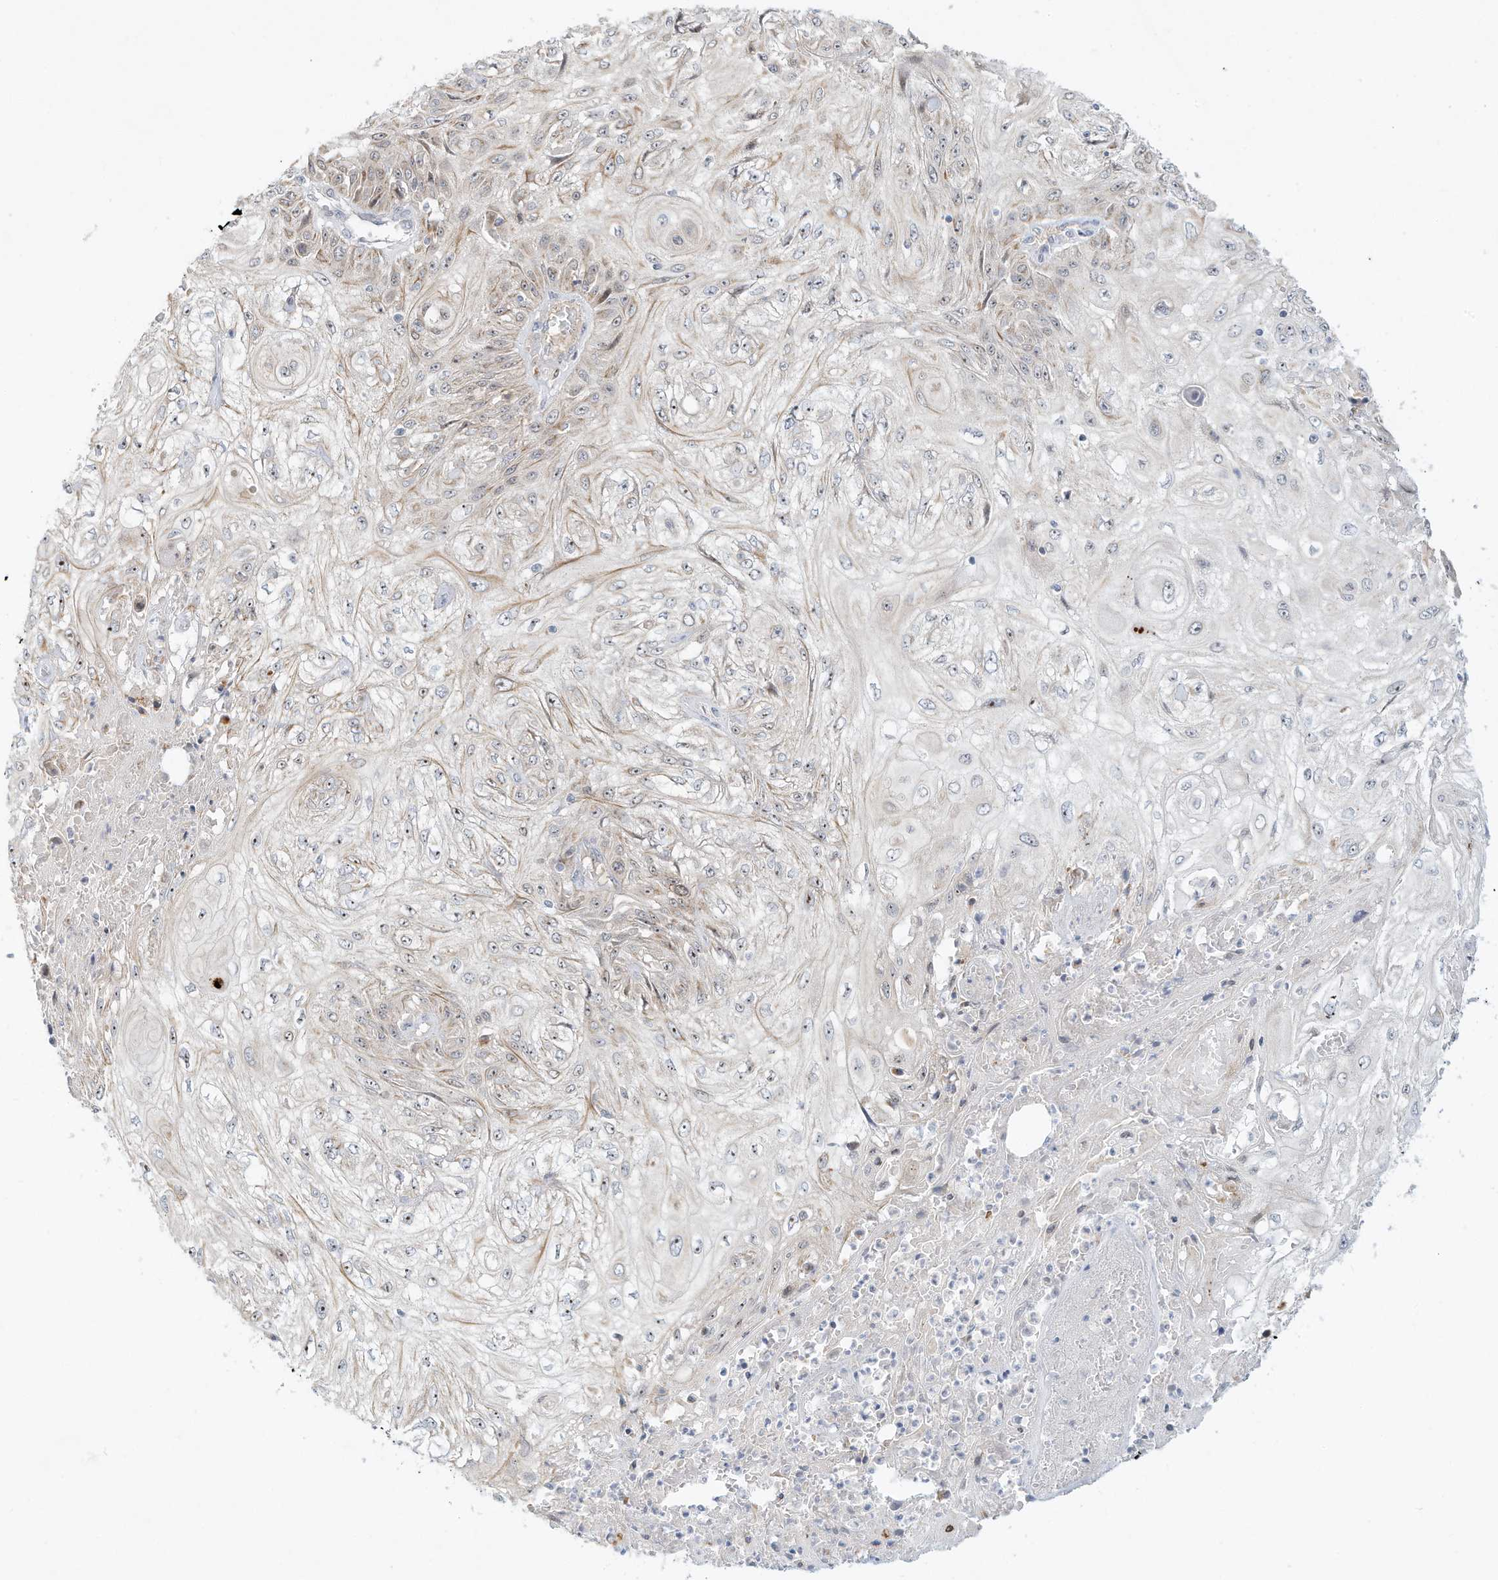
{"staining": {"intensity": "weak", "quantity": "<25%", "location": "cytoplasmic/membranous,nuclear"}, "tissue": "skin cancer", "cell_type": "Tumor cells", "image_type": "cancer", "snomed": [{"axis": "morphology", "description": "Squamous cell carcinoma, NOS"}, {"axis": "morphology", "description": "Squamous cell carcinoma, metastatic, NOS"}, {"axis": "topography", "description": "Skin"}, {"axis": "topography", "description": "Lymph node"}], "caption": "Human skin metastatic squamous cell carcinoma stained for a protein using immunohistochemistry (IHC) shows no expression in tumor cells.", "gene": "PAK6", "patient": {"sex": "male", "age": 75}}